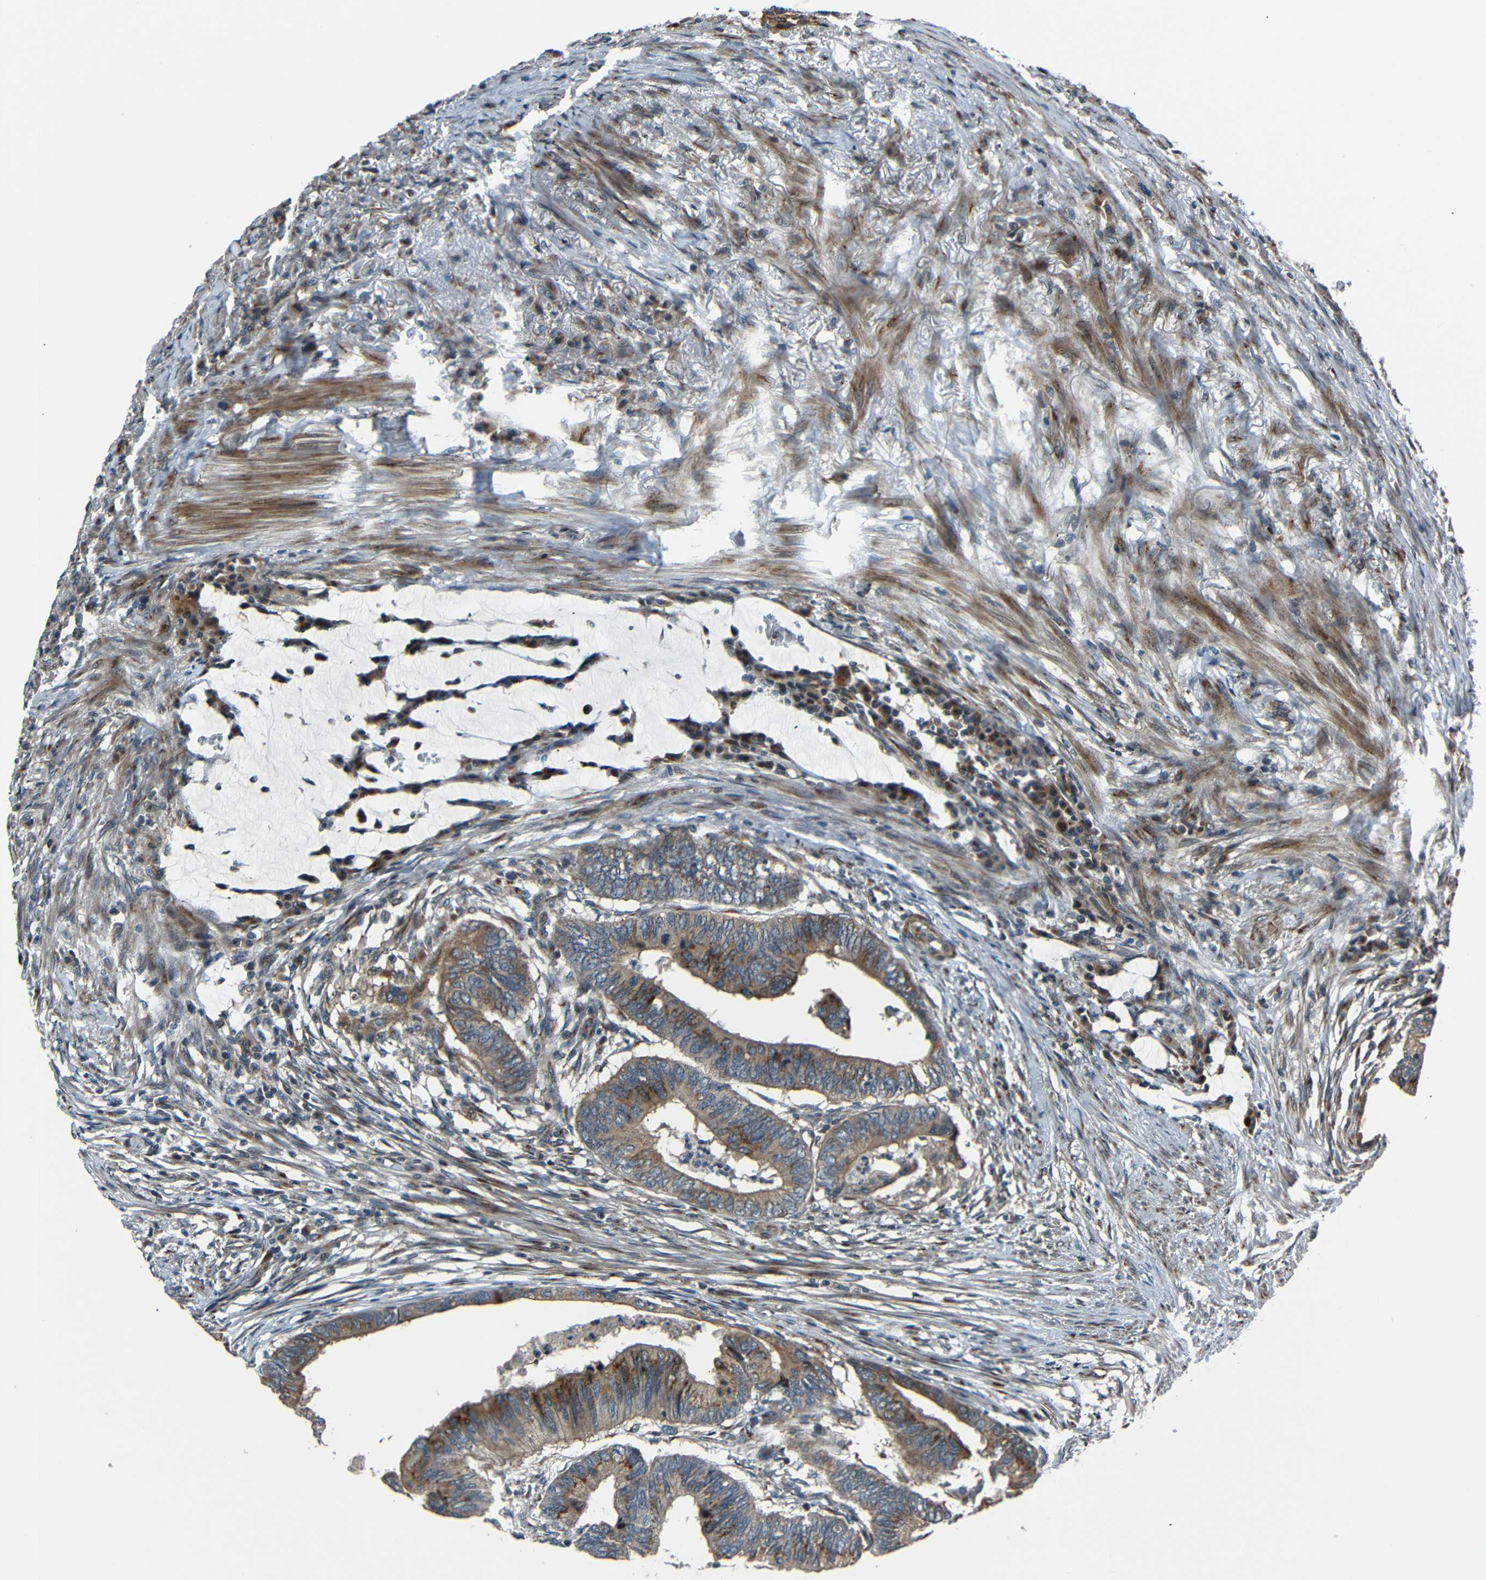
{"staining": {"intensity": "strong", "quantity": ">75%", "location": "cytoplasmic/membranous"}, "tissue": "colorectal cancer", "cell_type": "Tumor cells", "image_type": "cancer", "snomed": [{"axis": "morphology", "description": "Normal tissue, NOS"}, {"axis": "morphology", "description": "Adenocarcinoma, NOS"}, {"axis": "topography", "description": "Rectum"}, {"axis": "topography", "description": "Peripheral nerve tissue"}], "caption": "Protein analysis of colorectal cancer (adenocarcinoma) tissue shows strong cytoplasmic/membranous staining in about >75% of tumor cells. (IHC, brightfield microscopy, high magnification).", "gene": "AKAP9", "patient": {"sex": "male", "age": 92}}